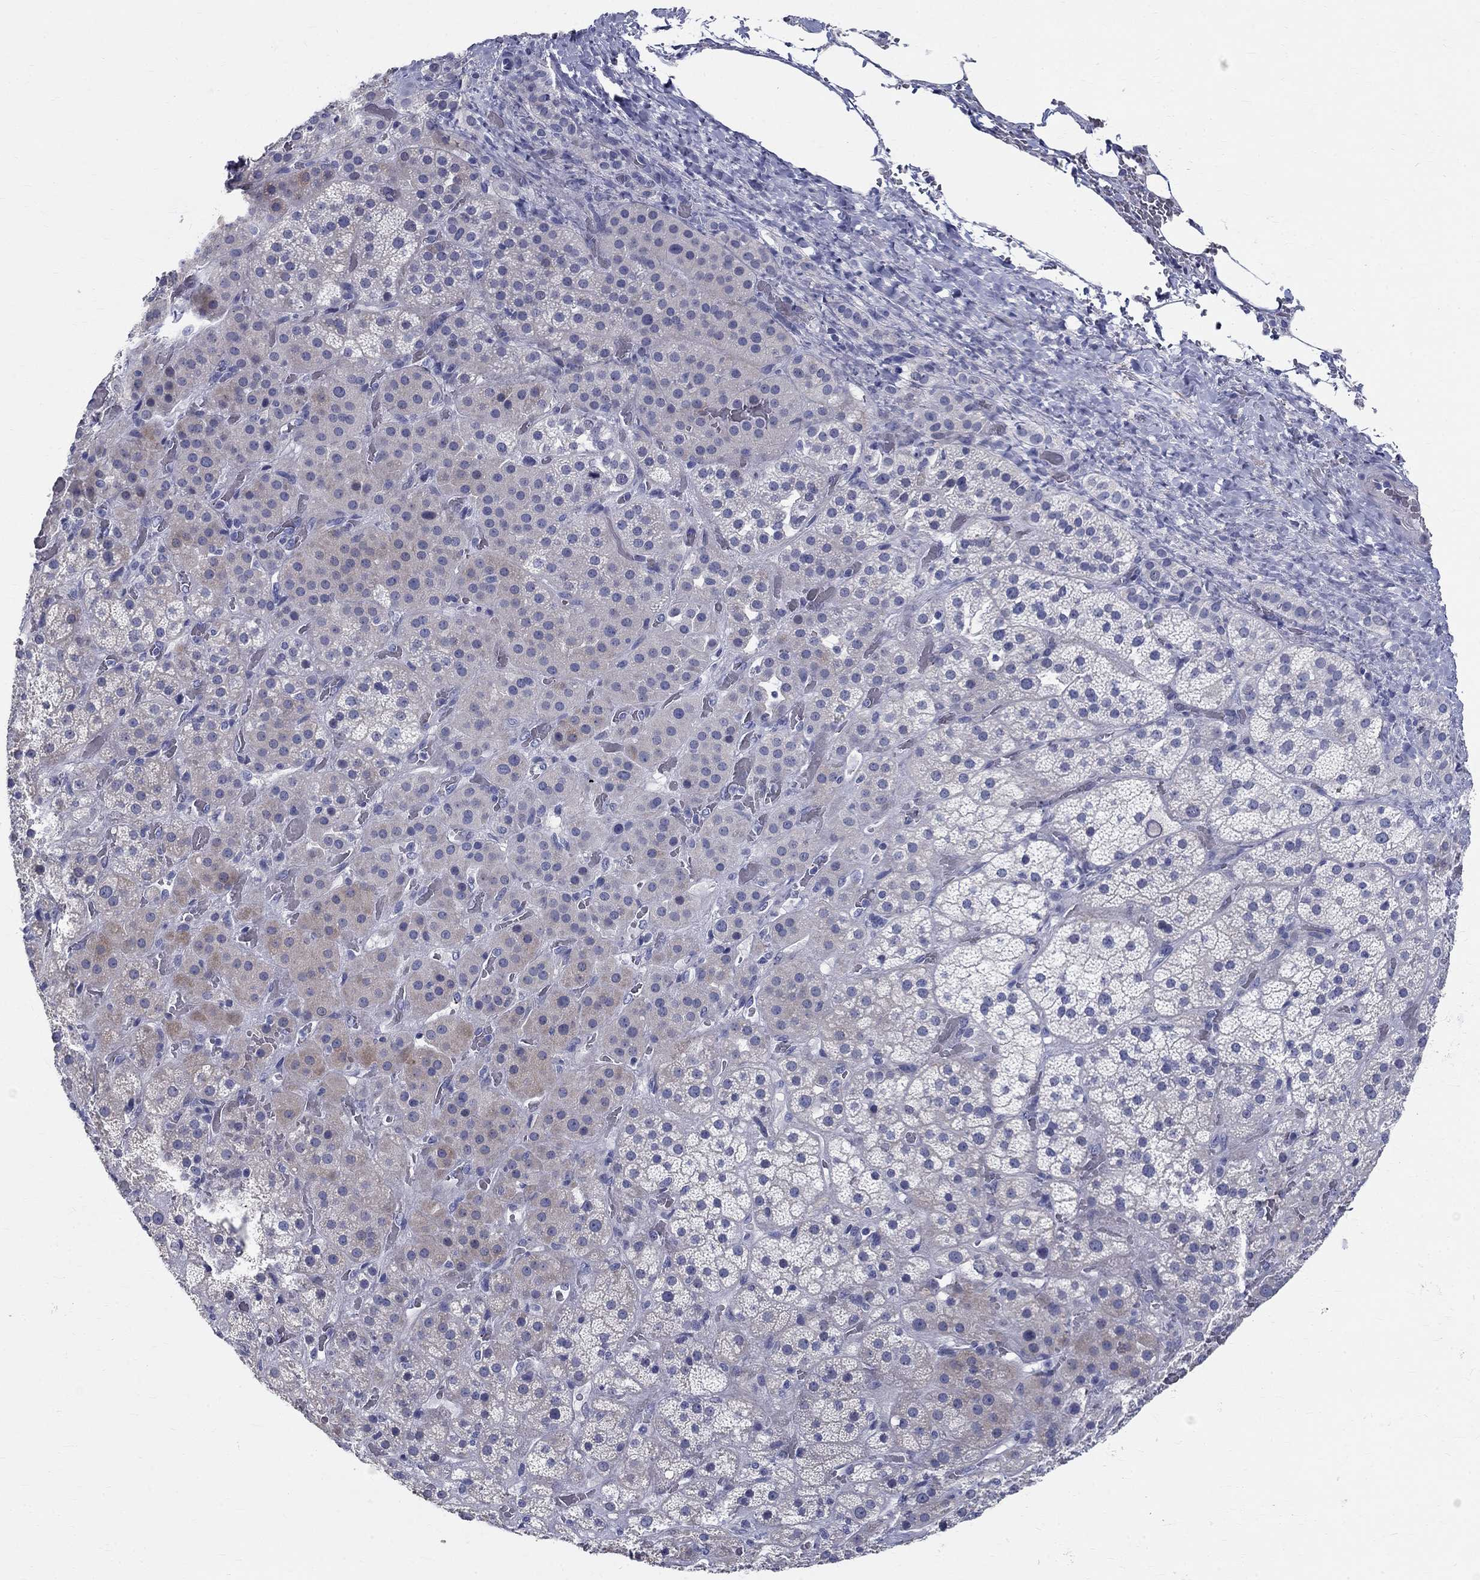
{"staining": {"intensity": "weak", "quantity": "<25%", "location": "cytoplasmic/membranous"}, "tissue": "adrenal gland", "cell_type": "Glandular cells", "image_type": "normal", "snomed": [{"axis": "morphology", "description": "Normal tissue, NOS"}, {"axis": "topography", "description": "Adrenal gland"}], "caption": "This is an immunohistochemistry photomicrograph of normal adrenal gland. There is no positivity in glandular cells.", "gene": "TGM4", "patient": {"sex": "male", "age": 57}}